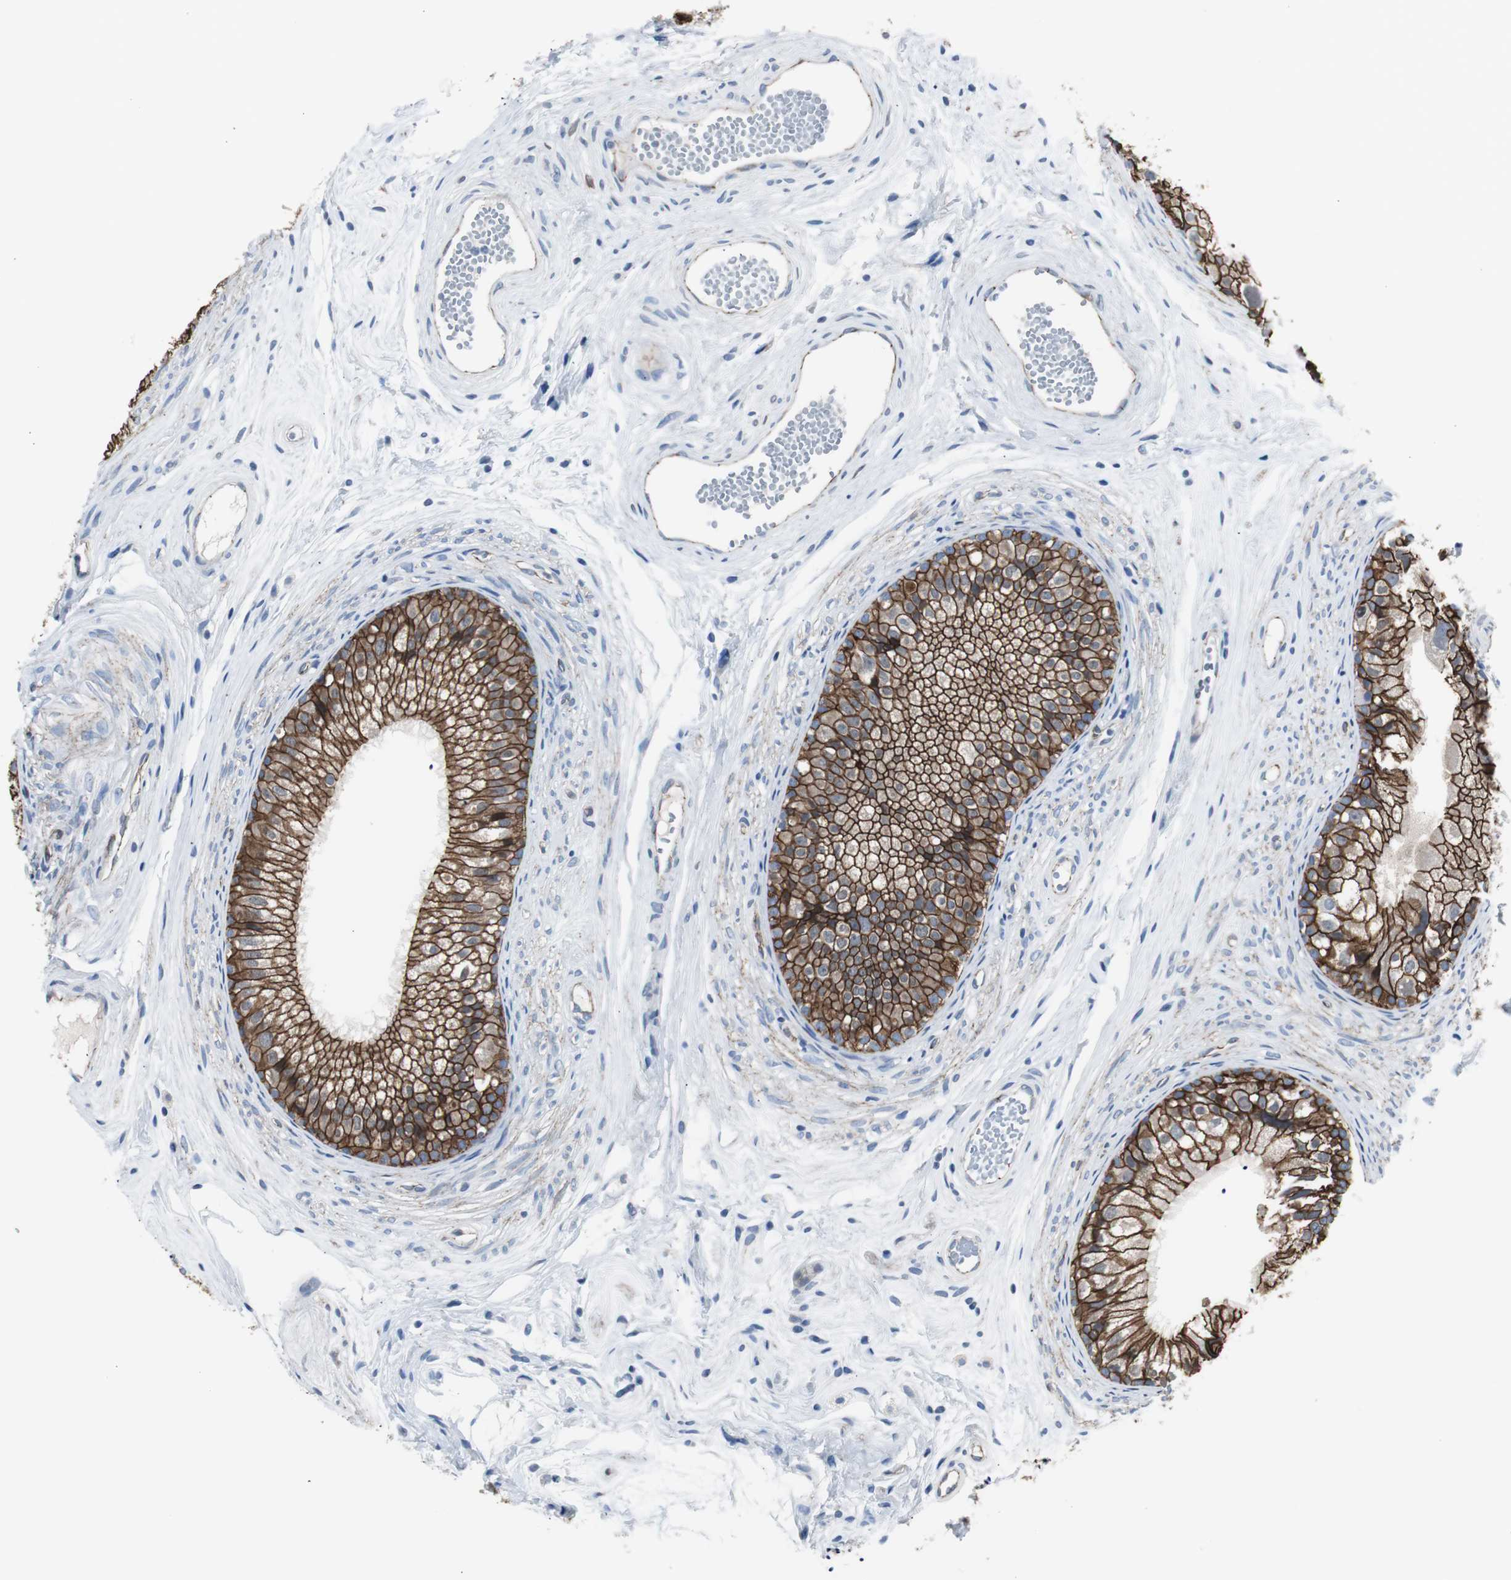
{"staining": {"intensity": "strong", "quantity": ">75%", "location": "cytoplasmic/membranous"}, "tissue": "epididymis", "cell_type": "Glandular cells", "image_type": "normal", "snomed": [{"axis": "morphology", "description": "Normal tissue, NOS"}, {"axis": "topography", "description": "Epididymis"}], "caption": "IHC of benign human epididymis displays high levels of strong cytoplasmic/membranous positivity in about >75% of glandular cells. The staining was performed using DAB (3,3'-diaminobenzidine) to visualize the protein expression in brown, while the nuclei were stained in blue with hematoxylin (Magnification: 20x).", "gene": "STXBP4", "patient": {"sex": "male", "age": 56}}